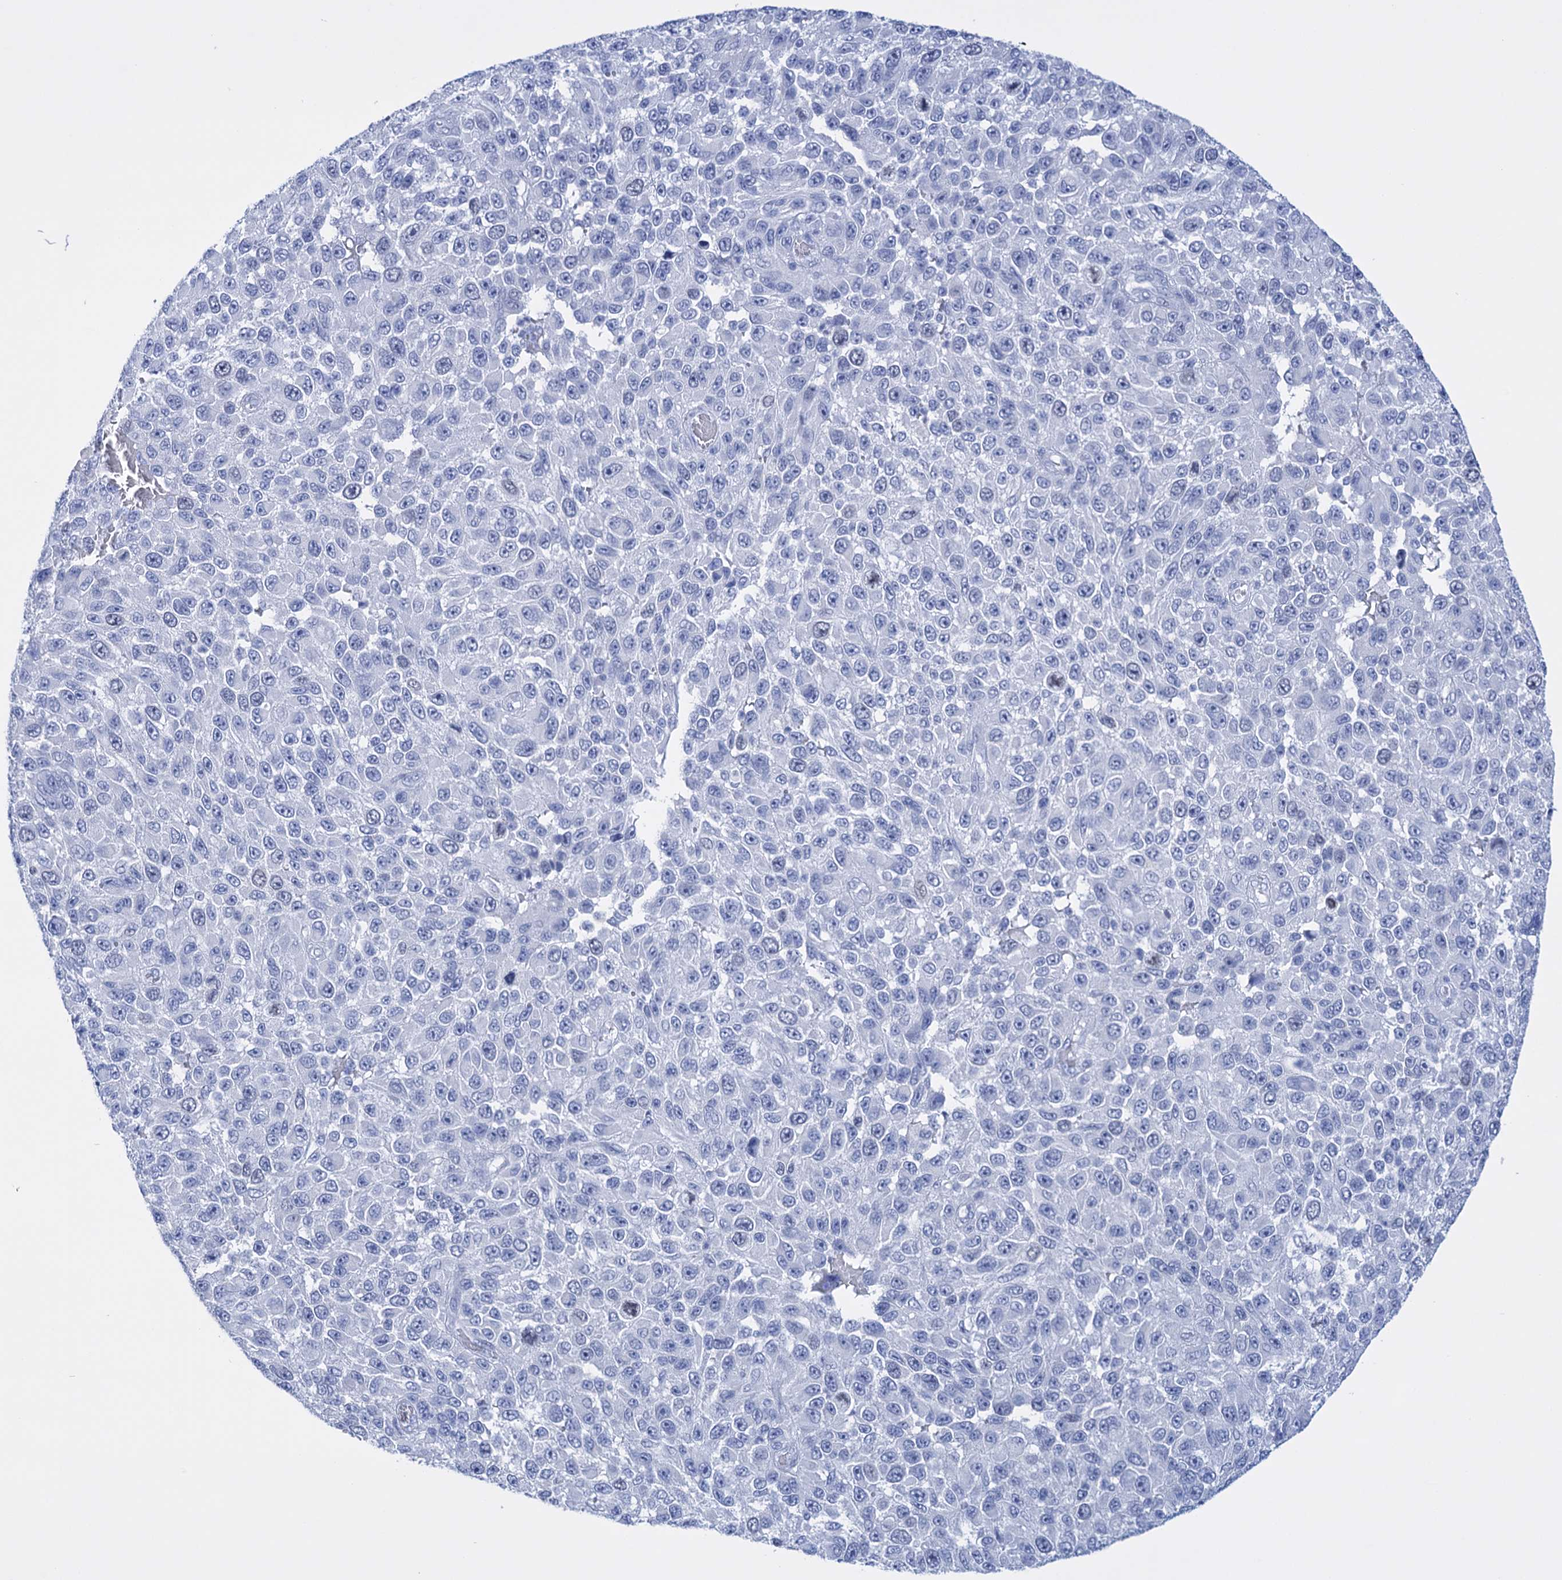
{"staining": {"intensity": "negative", "quantity": "none", "location": "none"}, "tissue": "melanoma", "cell_type": "Tumor cells", "image_type": "cancer", "snomed": [{"axis": "morphology", "description": "Malignant melanoma, NOS"}, {"axis": "topography", "description": "Skin"}], "caption": "This is a image of immunohistochemistry (IHC) staining of malignant melanoma, which shows no expression in tumor cells.", "gene": "FBXW12", "patient": {"sex": "female", "age": 96}}